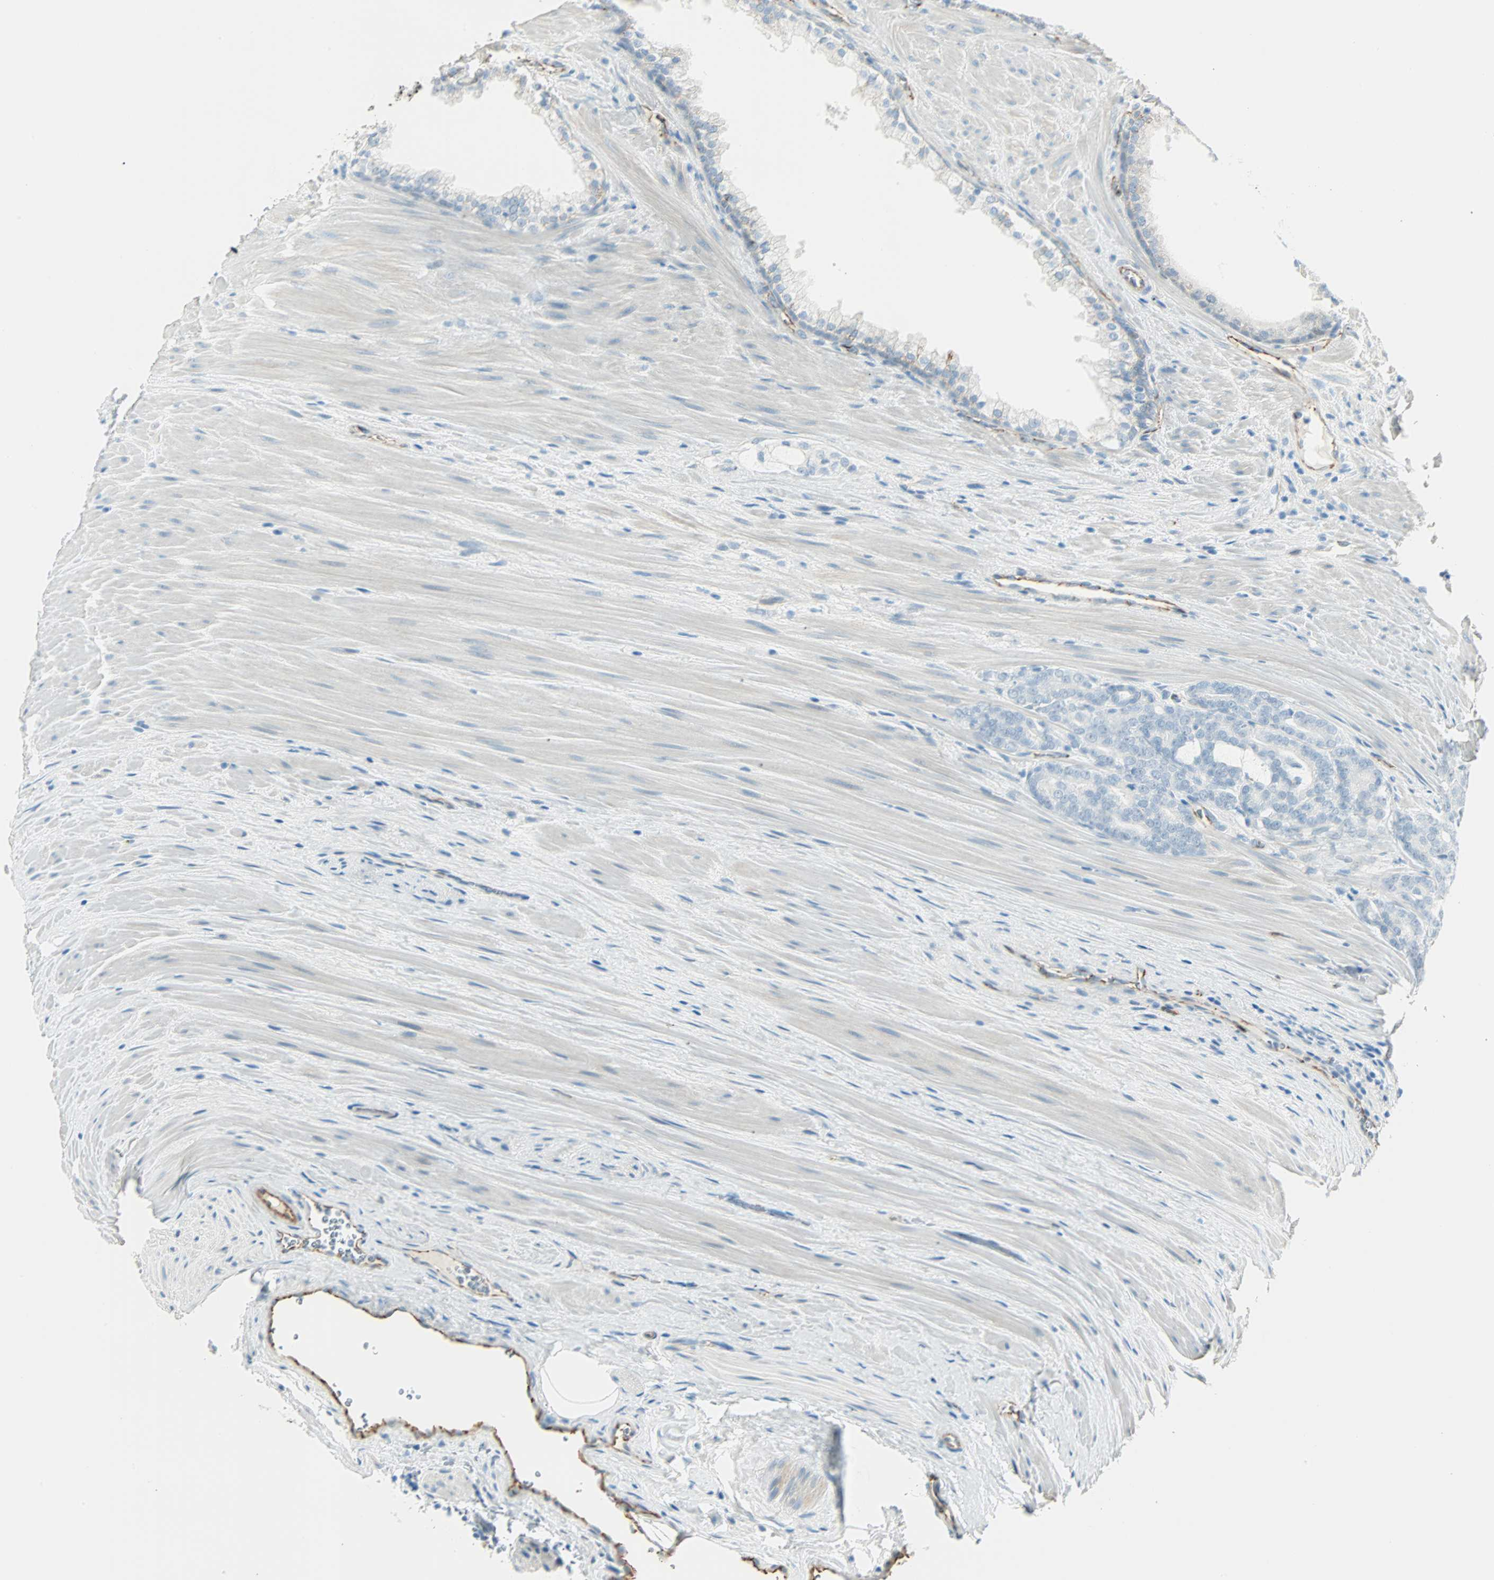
{"staining": {"intensity": "weak", "quantity": "<25%", "location": "cytoplasmic/membranous"}, "tissue": "prostate cancer", "cell_type": "Tumor cells", "image_type": "cancer", "snomed": [{"axis": "morphology", "description": "Adenocarcinoma, Low grade"}, {"axis": "topography", "description": "Prostate"}], "caption": "Immunohistochemical staining of human prostate adenocarcinoma (low-grade) exhibits no significant positivity in tumor cells.", "gene": "VPS9D1", "patient": {"sex": "male", "age": 58}}